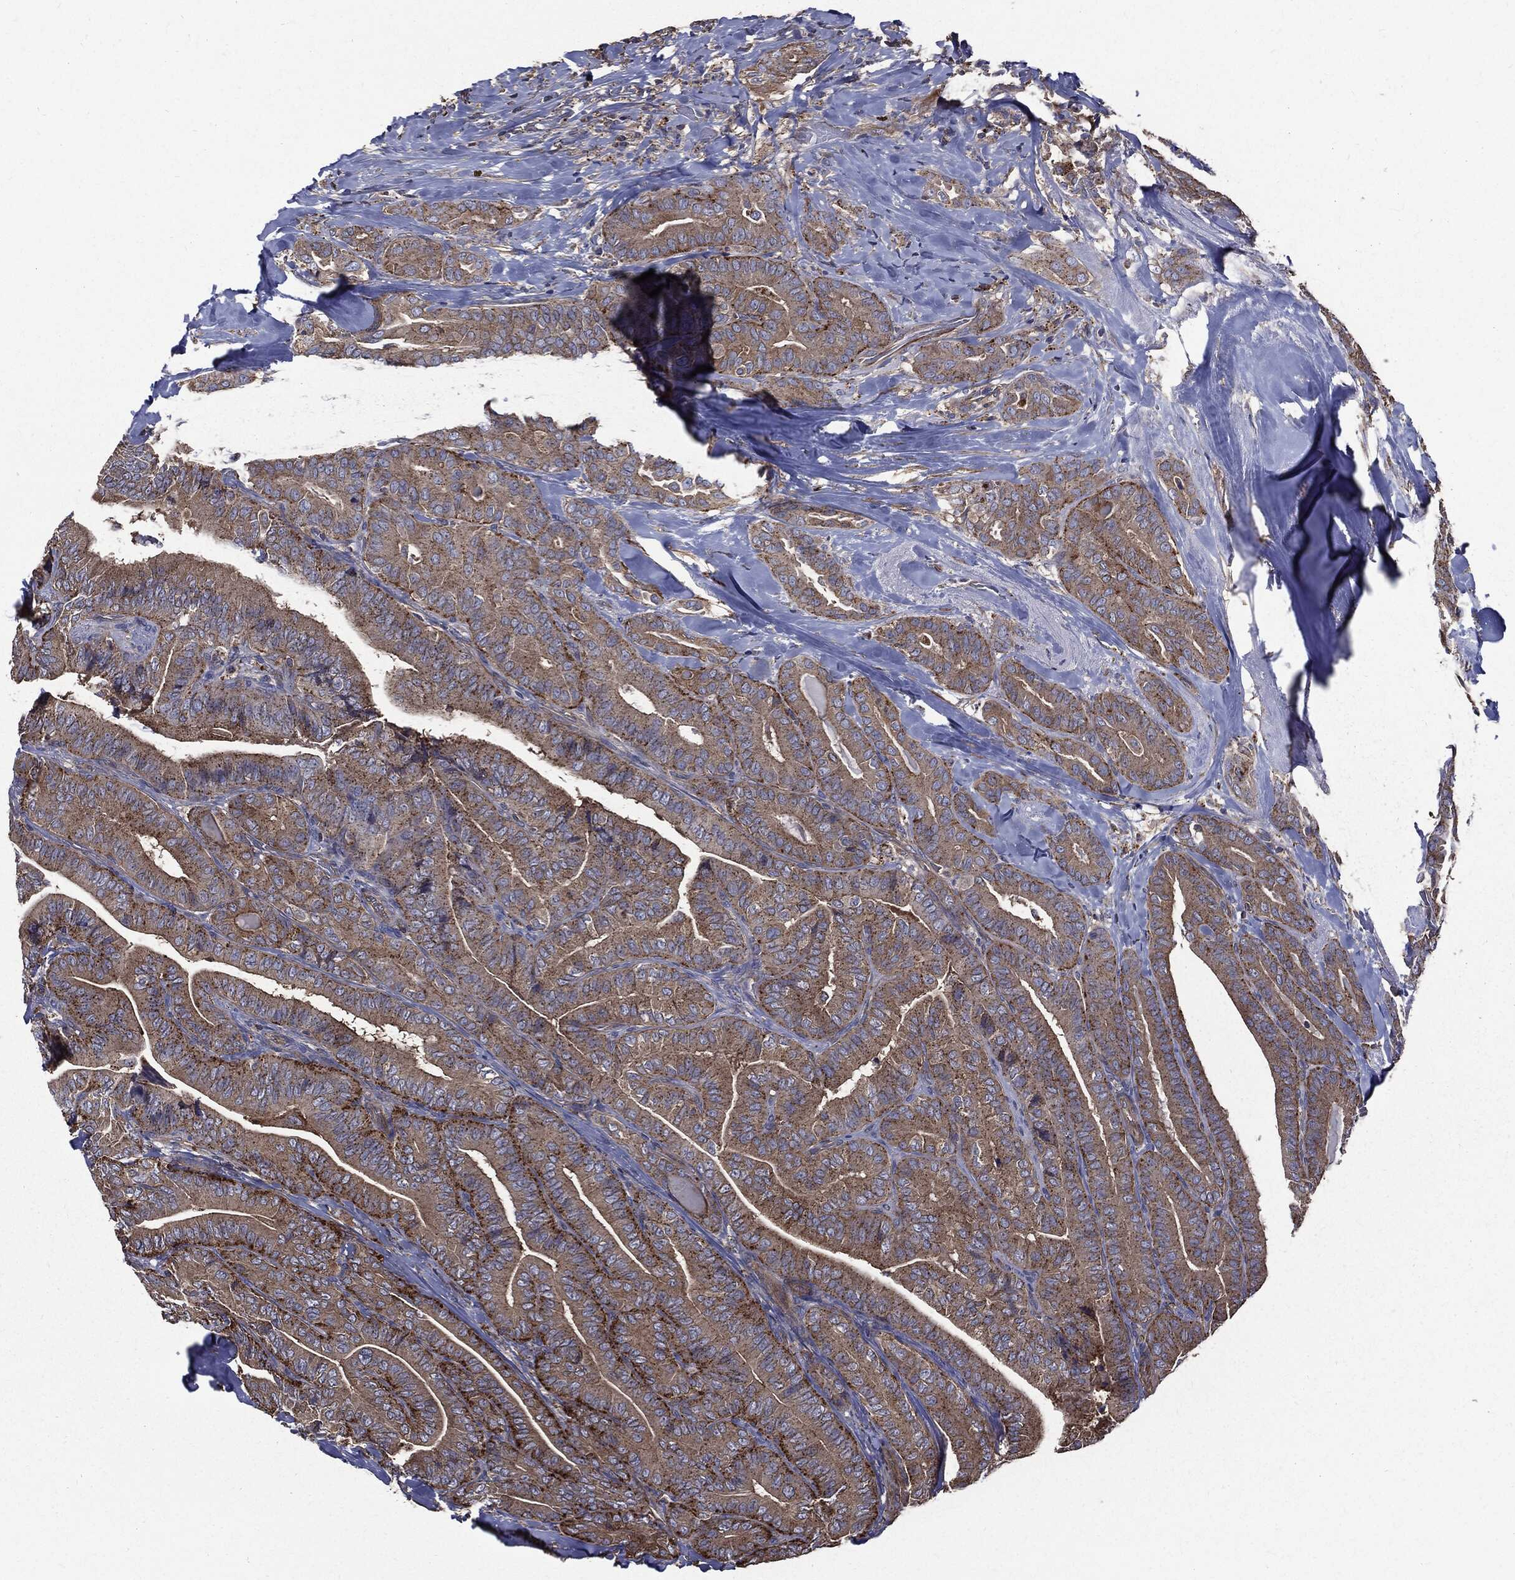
{"staining": {"intensity": "strong", "quantity": "25%-75%", "location": "cytoplasmic/membranous"}, "tissue": "thyroid cancer", "cell_type": "Tumor cells", "image_type": "cancer", "snomed": [{"axis": "morphology", "description": "Papillary adenocarcinoma, NOS"}, {"axis": "topography", "description": "Thyroid gland"}], "caption": "The immunohistochemical stain shows strong cytoplasmic/membranous positivity in tumor cells of thyroid cancer (papillary adenocarcinoma) tissue.", "gene": "PDCD6IP", "patient": {"sex": "male", "age": 61}}